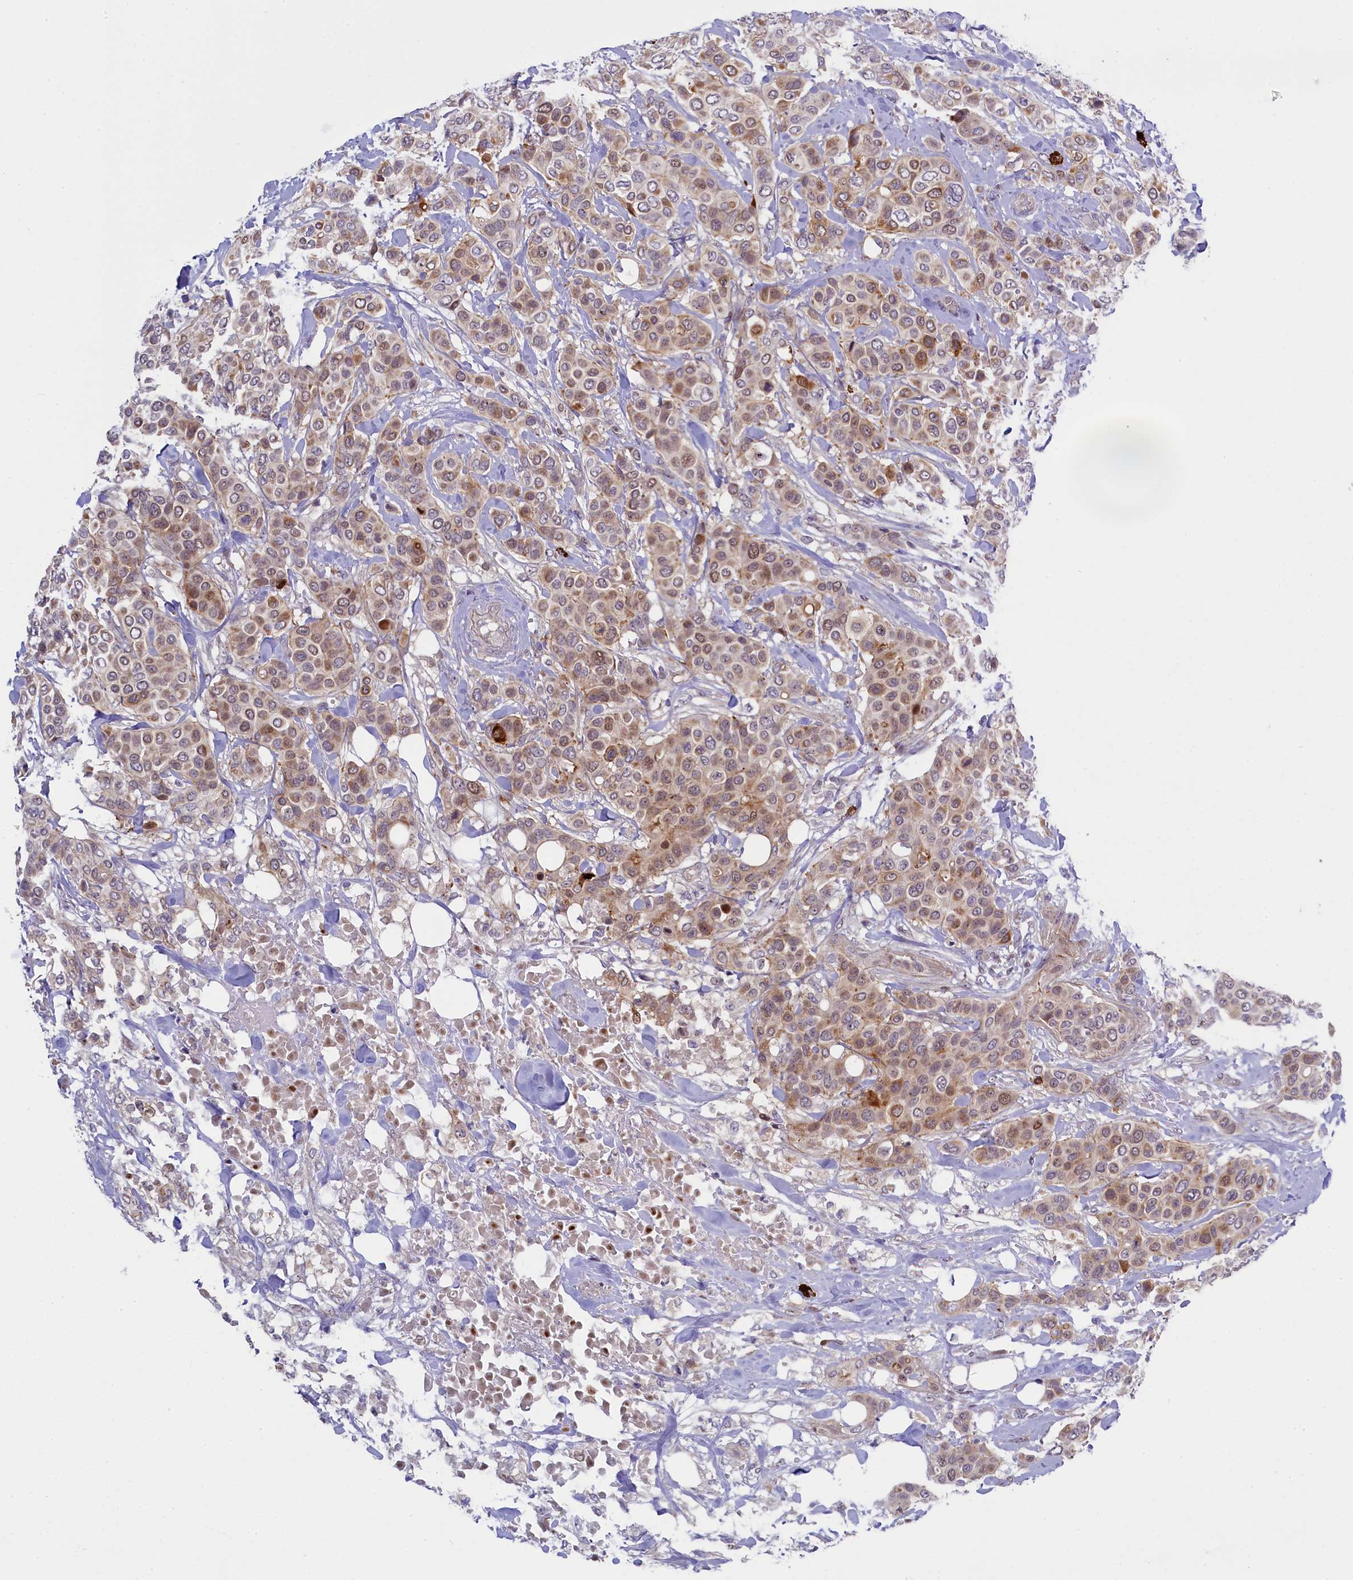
{"staining": {"intensity": "moderate", "quantity": ">75%", "location": "cytoplasmic/membranous"}, "tissue": "breast cancer", "cell_type": "Tumor cells", "image_type": "cancer", "snomed": [{"axis": "morphology", "description": "Lobular carcinoma"}, {"axis": "topography", "description": "Breast"}], "caption": "Immunohistochemical staining of human breast cancer (lobular carcinoma) displays medium levels of moderate cytoplasmic/membranous protein staining in about >75% of tumor cells. (brown staining indicates protein expression, while blue staining denotes nuclei).", "gene": "CCL23", "patient": {"sex": "female", "age": 51}}